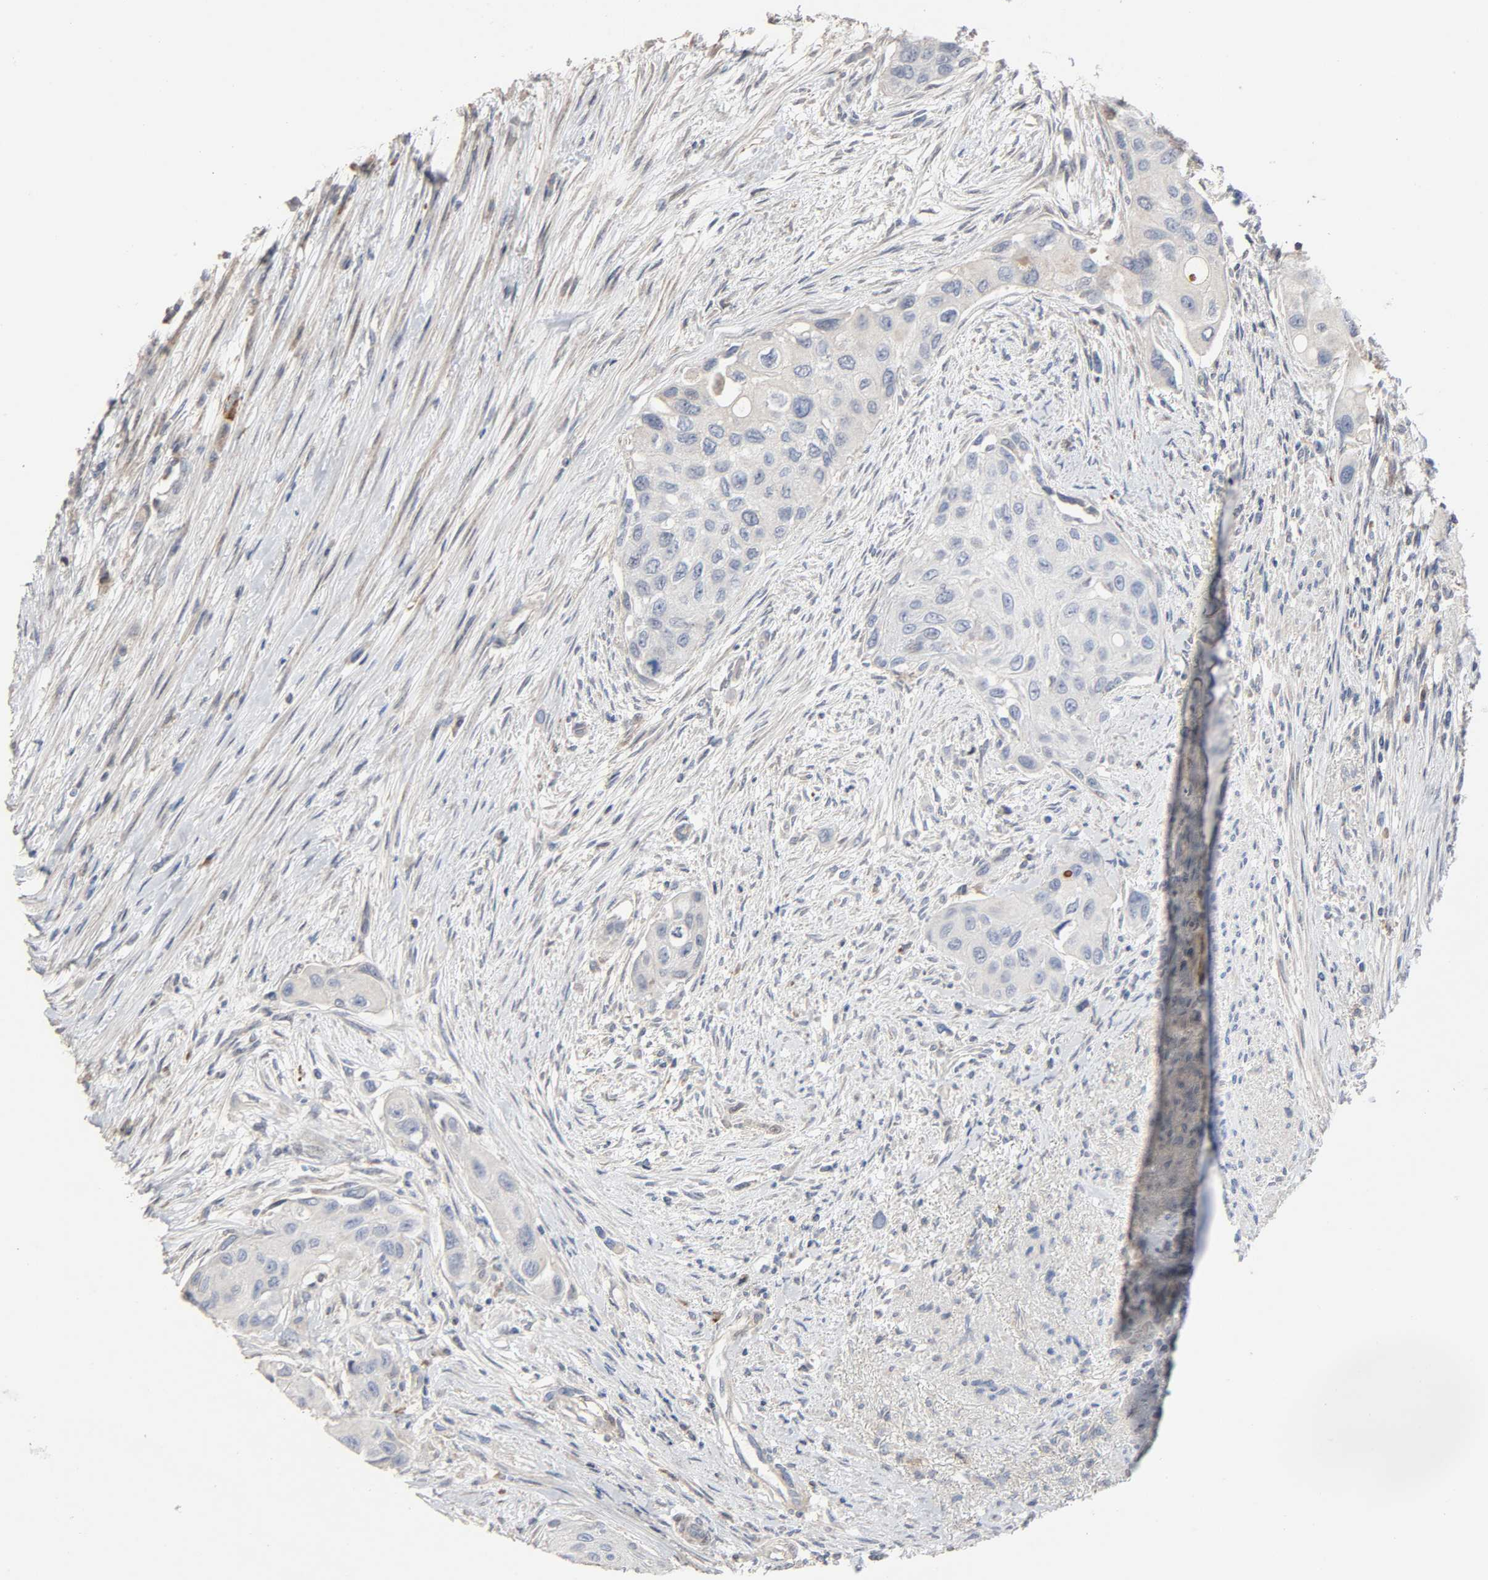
{"staining": {"intensity": "negative", "quantity": "none", "location": "none"}, "tissue": "urothelial cancer", "cell_type": "Tumor cells", "image_type": "cancer", "snomed": [{"axis": "morphology", "description": "Urothelial carcinoma, High grade"}, {"axis": "topography", "description": "Urinary bladder"}], "caption": "There is no significant expression in tumor cells of urothelial cancer. The staining was performed using DAB (3,3'-diaminobenzidine) to visualize the protein expression in brown, while the nuclei were stained in blue with hematoxylin (Magnification: 20x).", "gene": "CDK6", "patient": {"sex": "female", "age": 56}}